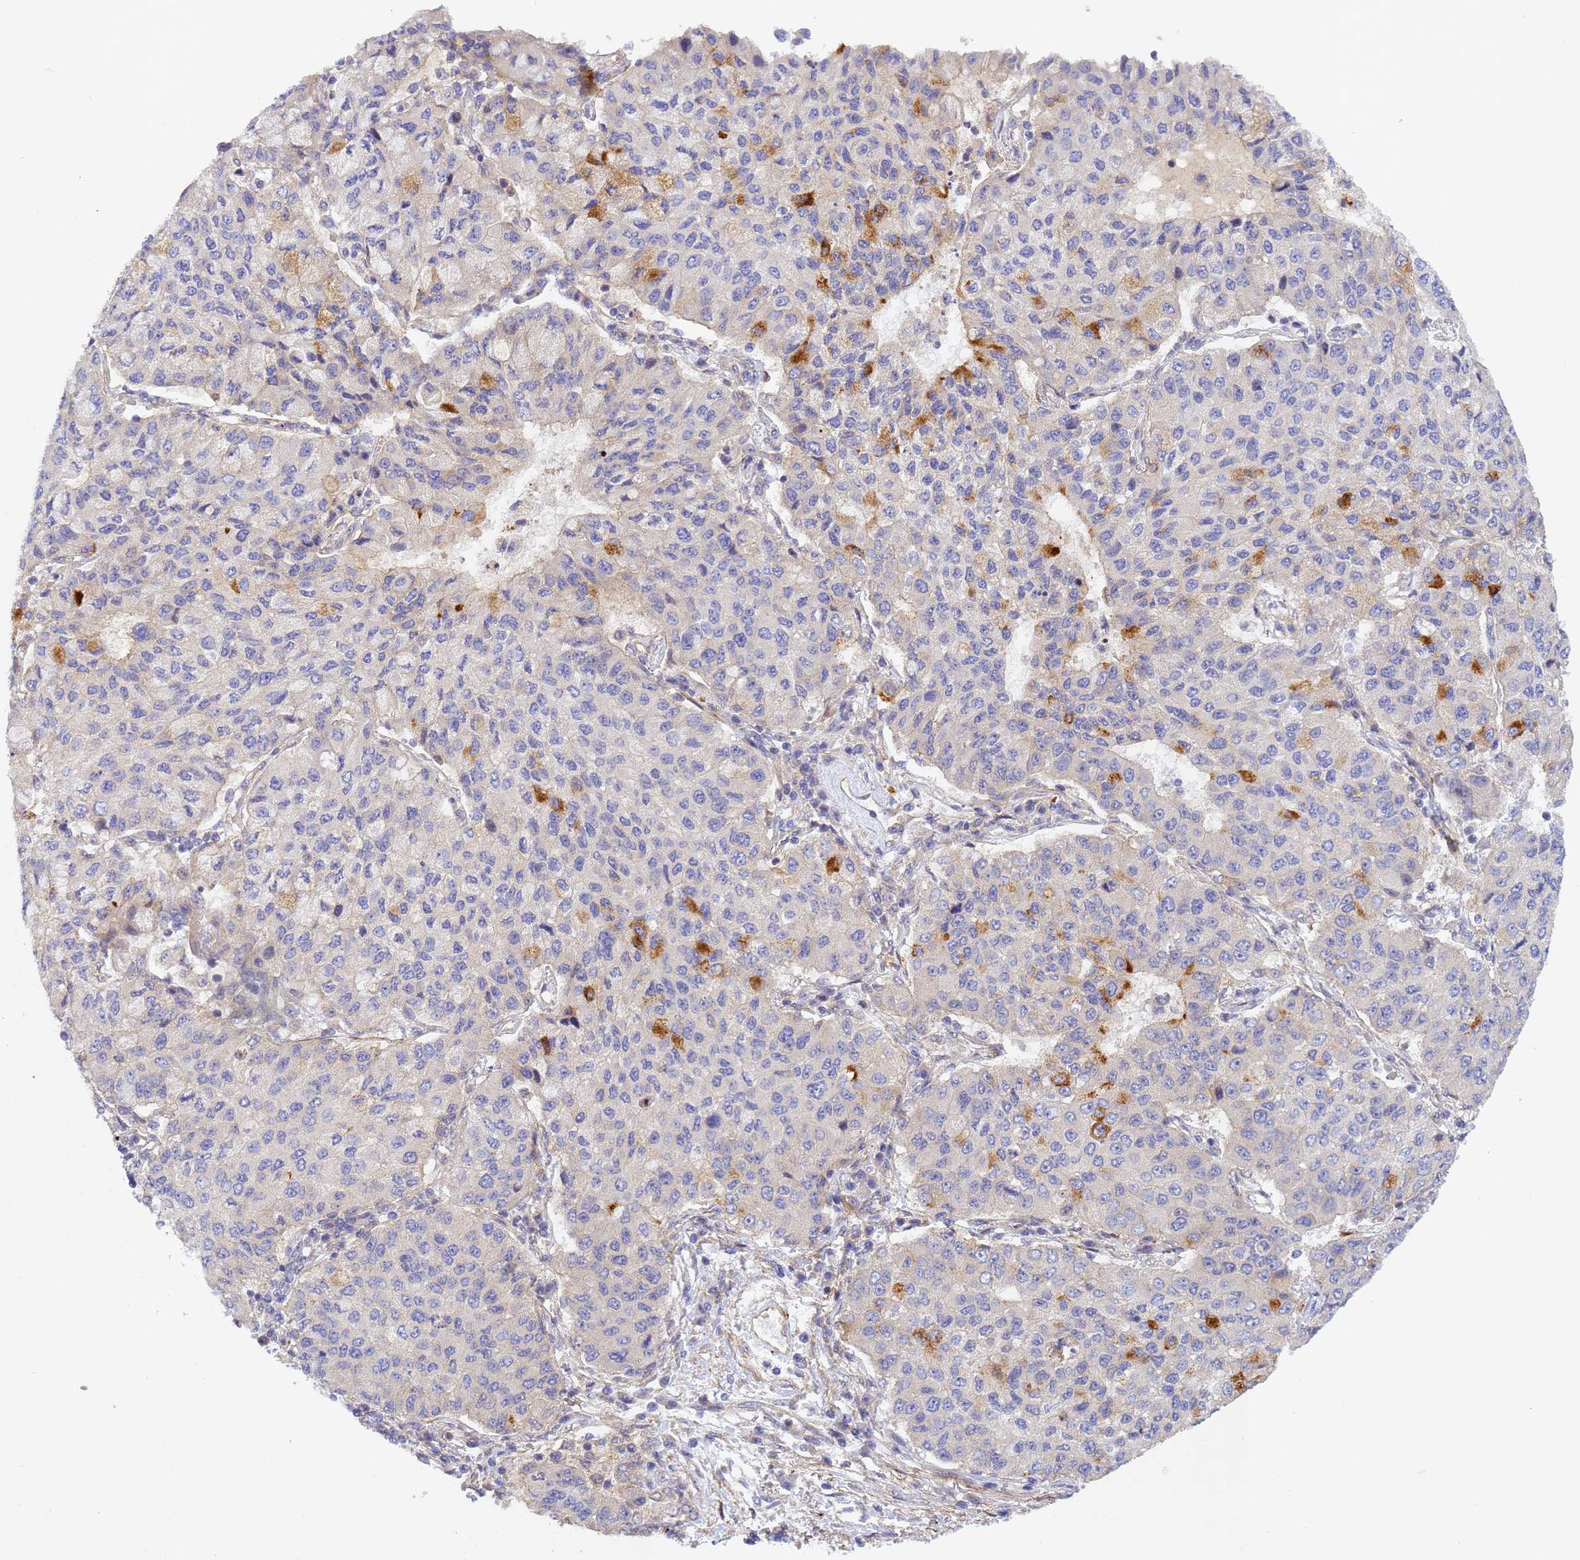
{"staining": {"intensity": "moderate", "quantity": "<25%", "location": "cytoplasmic/membranous"}, "tissue": "lung cancer", "cell_type": "Tumor cells", "image_type": "cancer", "snomed": [{"axis": "morphology", "description": "Squamous cell carcinoma, NOS"}, {"axis": "topography", "description": "Lung"}], "caption": "There is low levels of moderate cytoplasmic/membranous expression in tumor cells of lung squamous cell carcinoma, as demonstrated by immunohistochemical staining (brown color).", "gene": "RALGAPA2", "patient": {"sex": "male", "age": 74}}